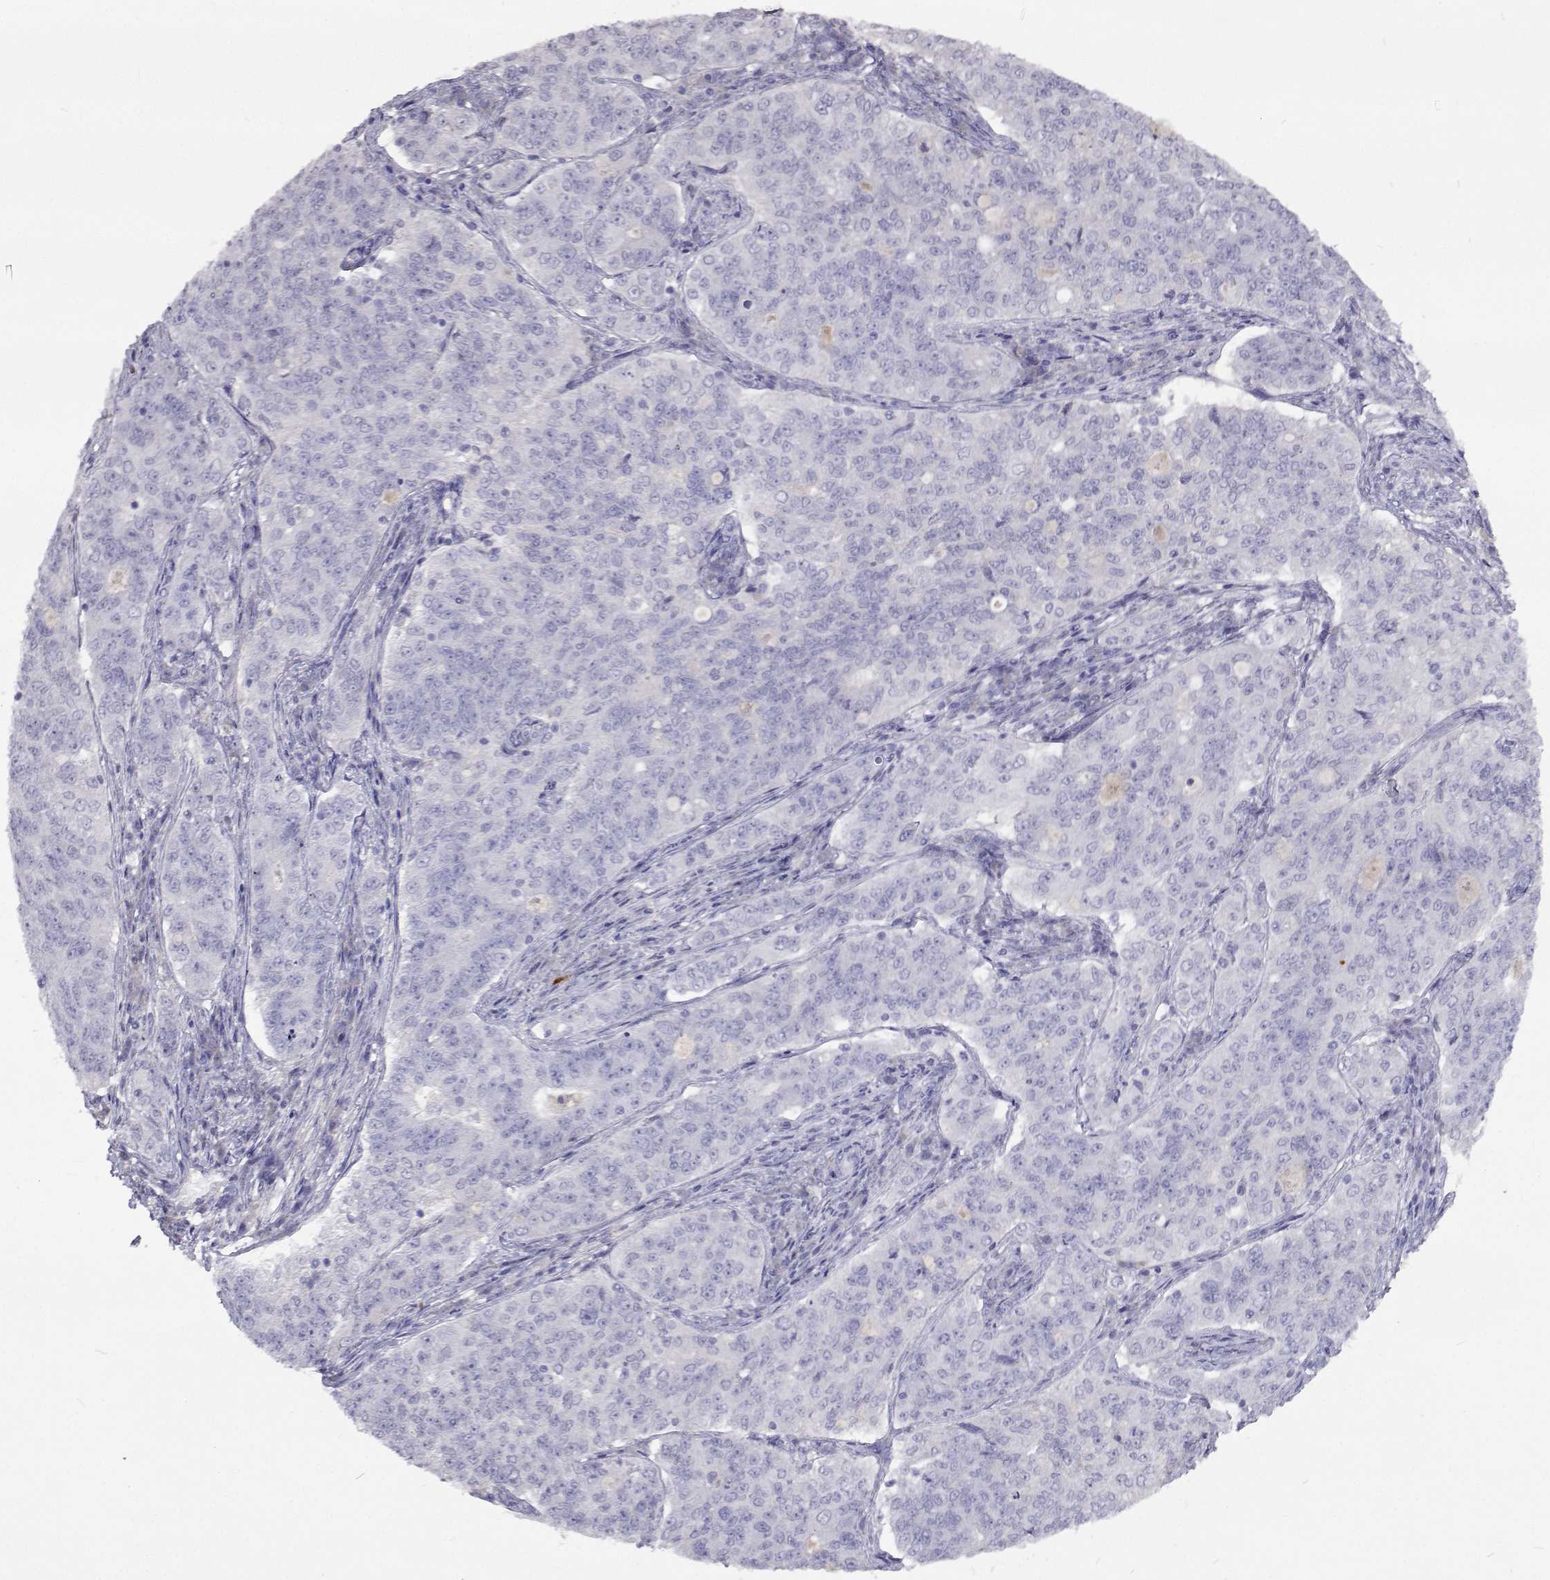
{"staining": {"intensity": "negative", "quantity": "none", "location": "none"}, "tissue": "endometrial cancer", "cell_type": "Tumor cells", "image_type": "cancer", "snomed": [{"axis": "morphology", "description": "Adenocarcinoma, NOS"}, {"axis": "topography", "description": "Endometrium"}], "caption": "The histopathology image reveals no staining of tumor cells in endometrial adenocarcinoma.", "gene": "CFAP44", "patient": {"sex": "female", "age": 43}}